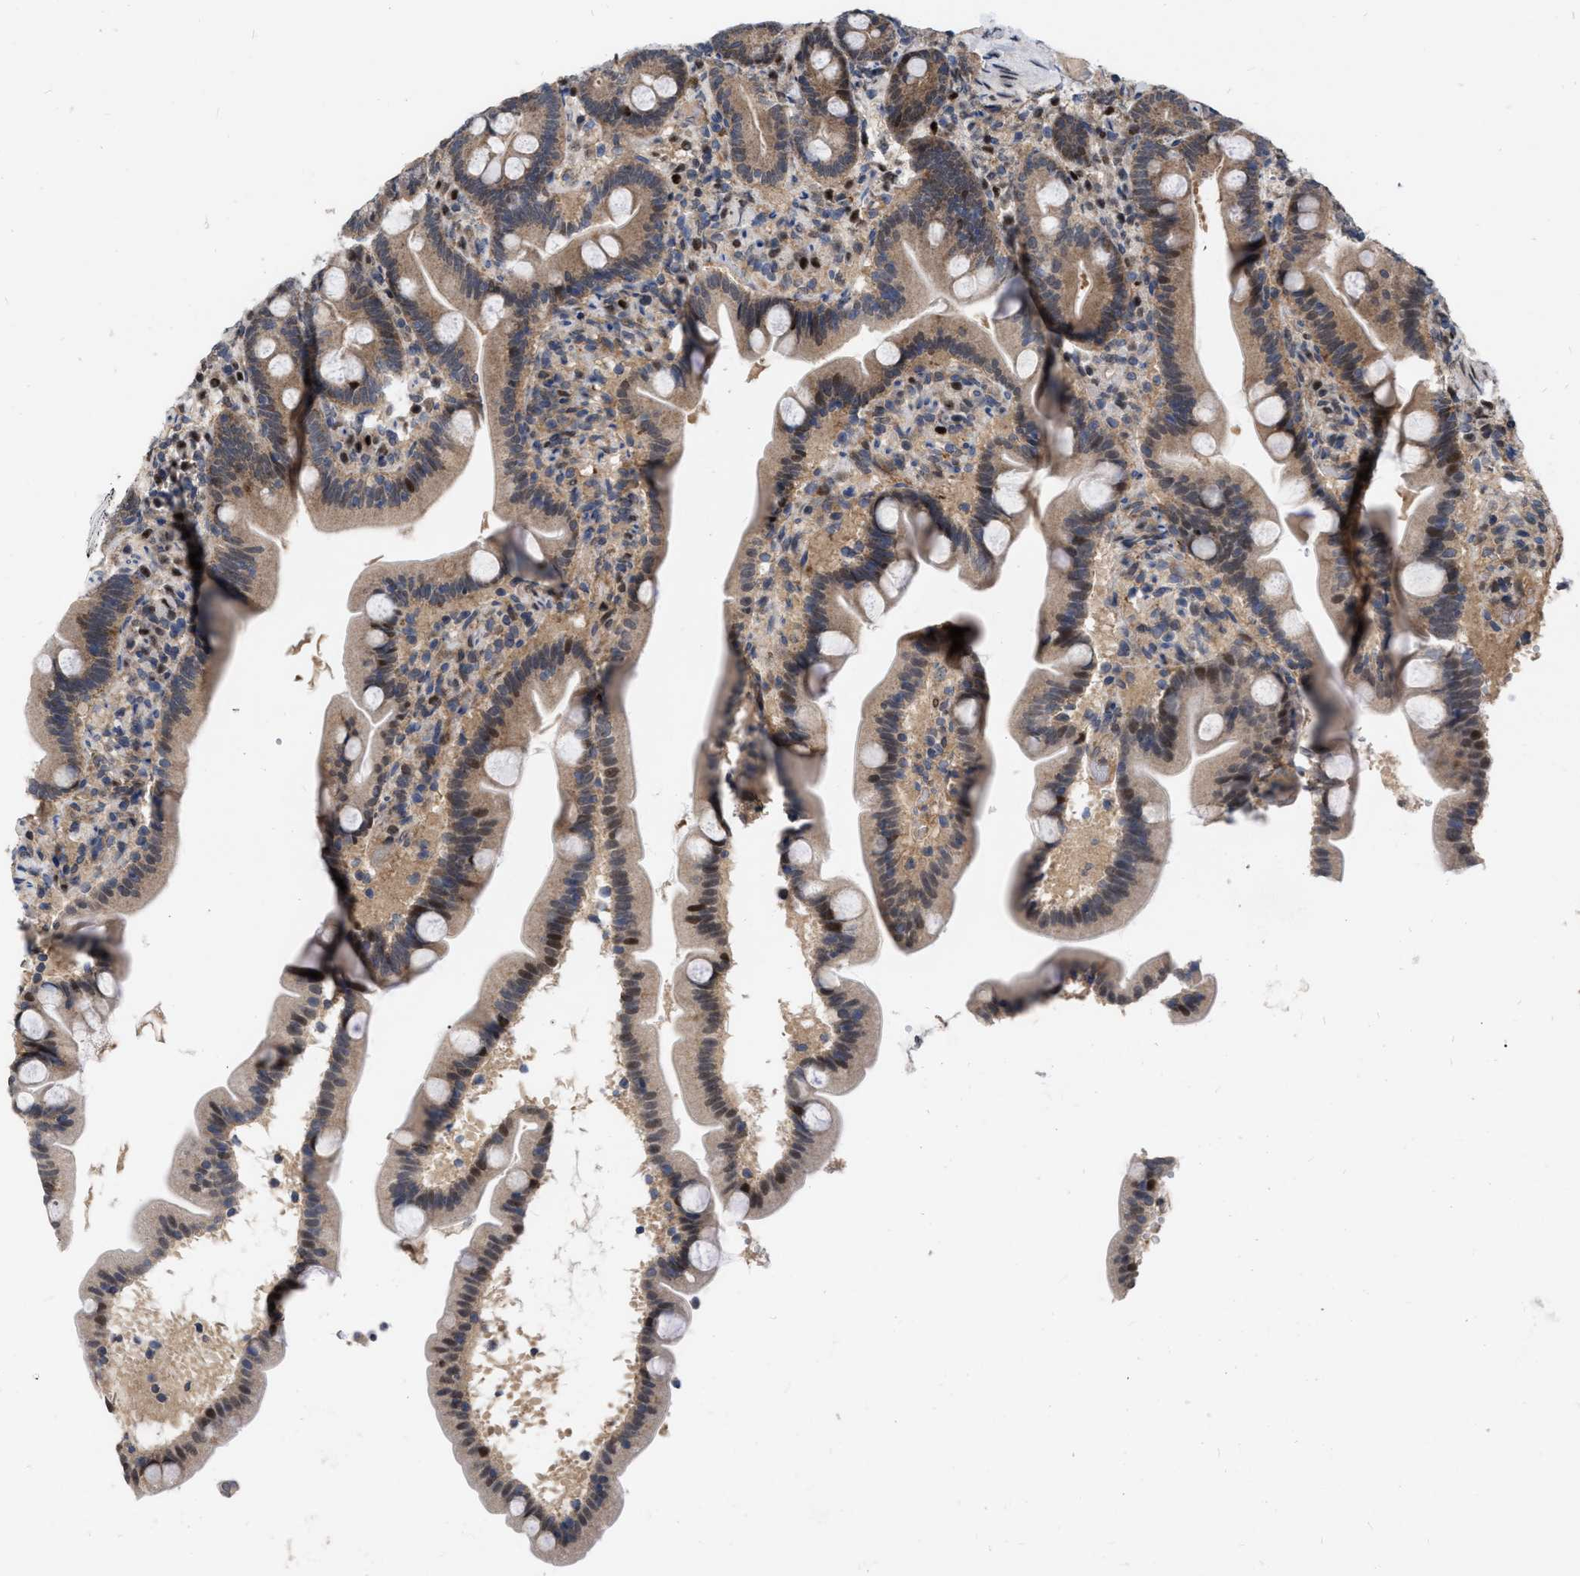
{"staining": {"intensity": "moderate", "quantity": "<25%", "location": "cytoplasmic/membranous,nuclear"}, "tissue": "duodenum", "cell_type": "Glandular cells", "image_type": "normal", "snomed": [{"axis": "morphology", "description": "Normal tissue, NOS"}, {"axis": "topography", "description": "Duodenum"}], "caption": "High-magnification brightfield microscopy of benign duodenum stained with DAB (brown) and counterstained with hematoxylin (blue). glandular cells exhibit moderate cytoplasmic/membranous,nuclear positivity is identified in approximately<25% of cells.", "gene": "MDM4", "patient": {"sex": "male", "age": 54}}